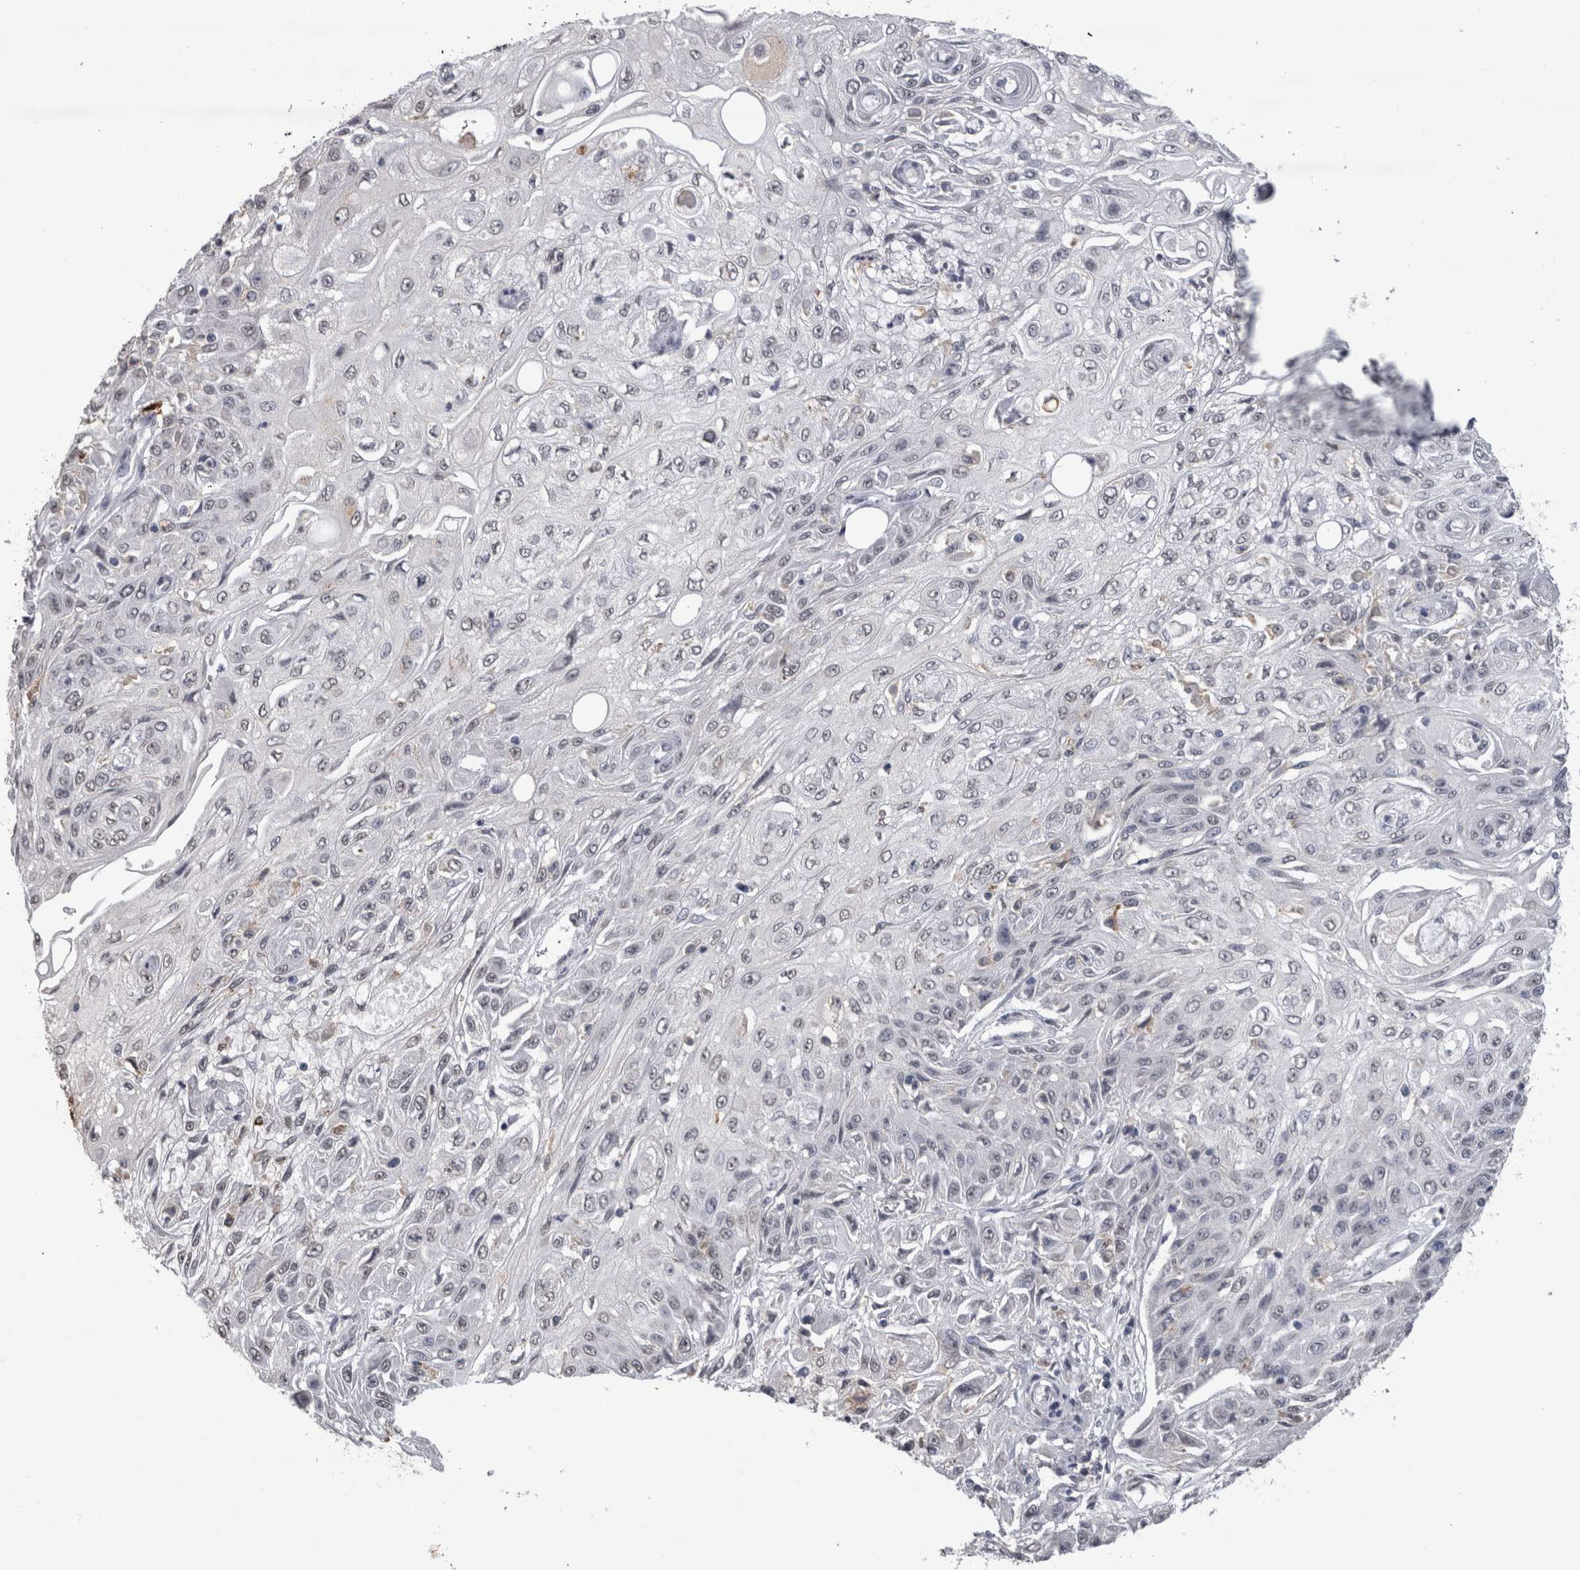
{"staining": {"intensity": "weak", "quantity": "<25%", "location": "nuclear"}, "tissue": "skin cancer", "cell_type": "Tumor cells", "image_type": "cancer", "snomed": [{"axis": "morphology", "description": "Squamous cell carcinoma, NOS"}, {"axis": "morphology", "description": "Squamous cell carcinoma, metastatic, NOS"}, {"axis": "topography", "description": "Skin"}, {"axis": "topography", "description": "Lymph node"}], "caption": "Protein analysis of metastatic squamous cell carcinoma (skin) reveals no significant staining in tumor cells. The staining is performed using DAB brown chromogen with nuclei counter-stained in using hematoxylin.", "gene": "PAX5", "patient": {"sex": "male", "age": 75}}